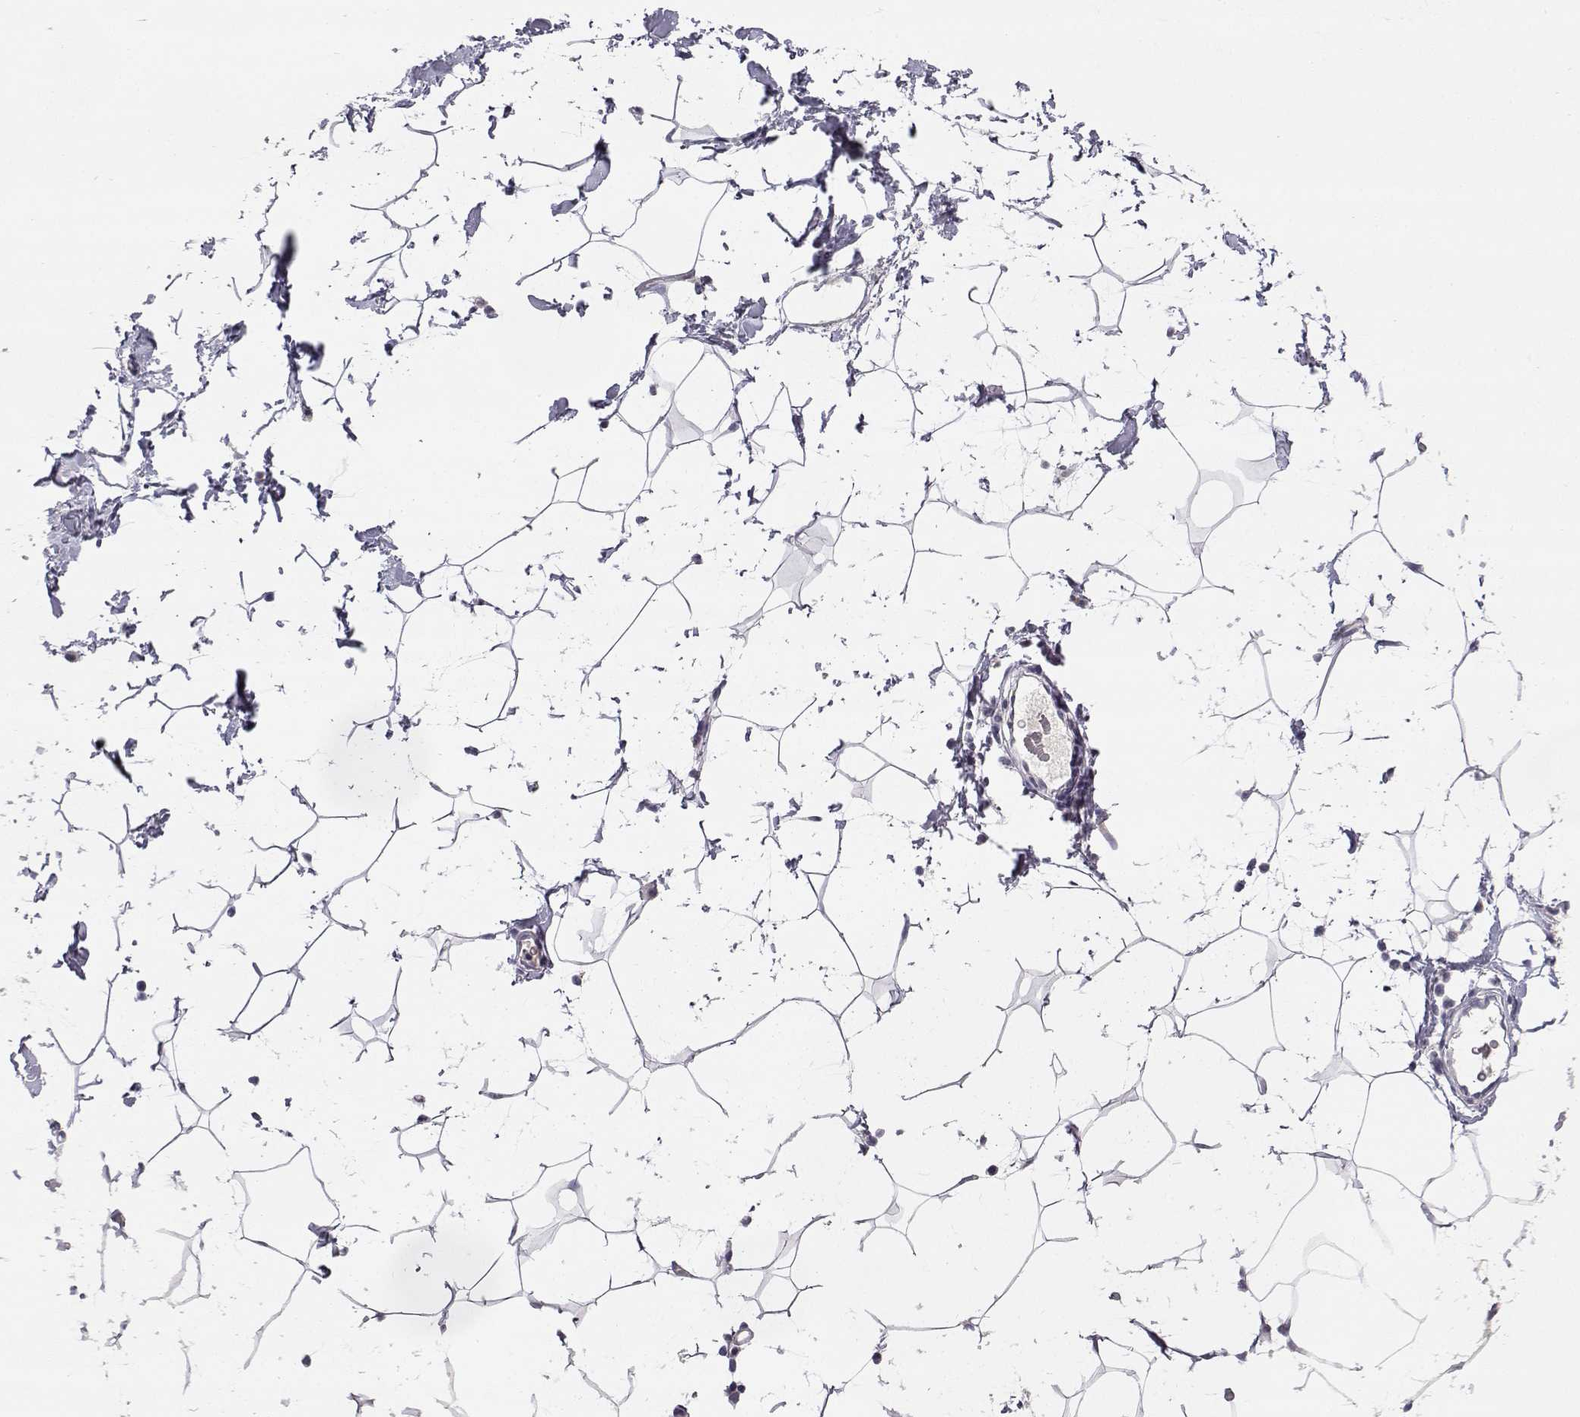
{"staining": {"intensity": "negative", "quantity": "none", "location": "none"}, "tissue": "breast", "cell_type": "Adipocytes", "image_type": "normal", "snomed": [{"axis": "morphology", "description": "Normal tissue, NOS"}, {"axis": "topography", "description": "Breast"}], "caption": "Histopathology image shows no significant protein positivity in adipocytes of normal breast. (DAB immunohistochemistry (IHC) visualized using brightfield microscopy, high magnification).", "gene": "AKR1B1", "patient": {"sex": "female", "age": 32}}